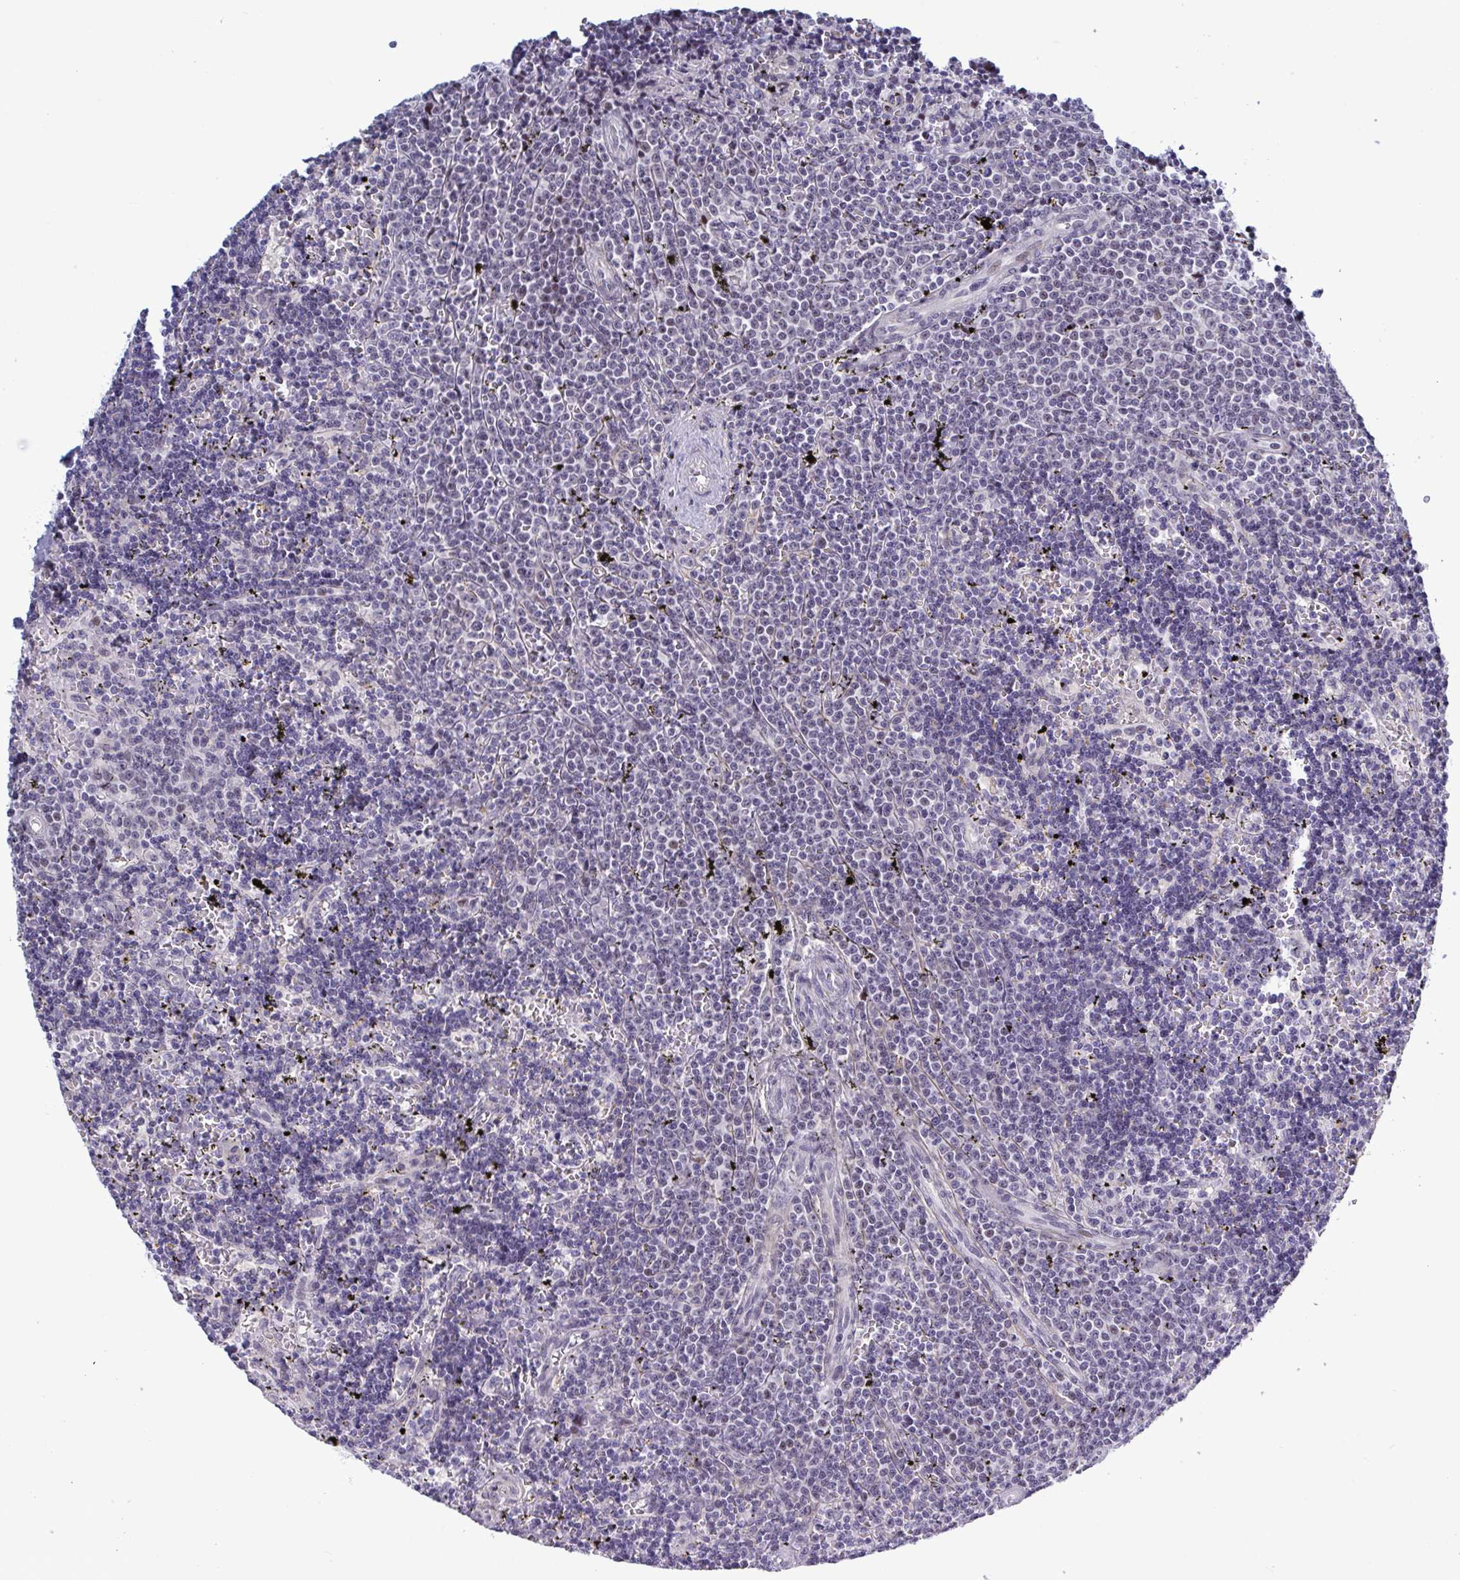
{"staining": {"intensity": "negative", "quantity": "none", "location": "none"}, "tissue": "lymphoma", "cell_type": "Tumor cells", "image_type": "cancer", "snomed": [{"axis": "morphology", "description": "Malignant lymphoma, non-Hodgkin's type, Low grade"}, {"axis": "topography", "description": "Spleen"}], "caption": "Immunohistochemical staining of human malignant lymphoma, non-Hodgkin's type (low-grade) shows no significant expression in tumor cells.", "gene": "TCEAL8", "patient": {"sex": "male", "age": 60}}